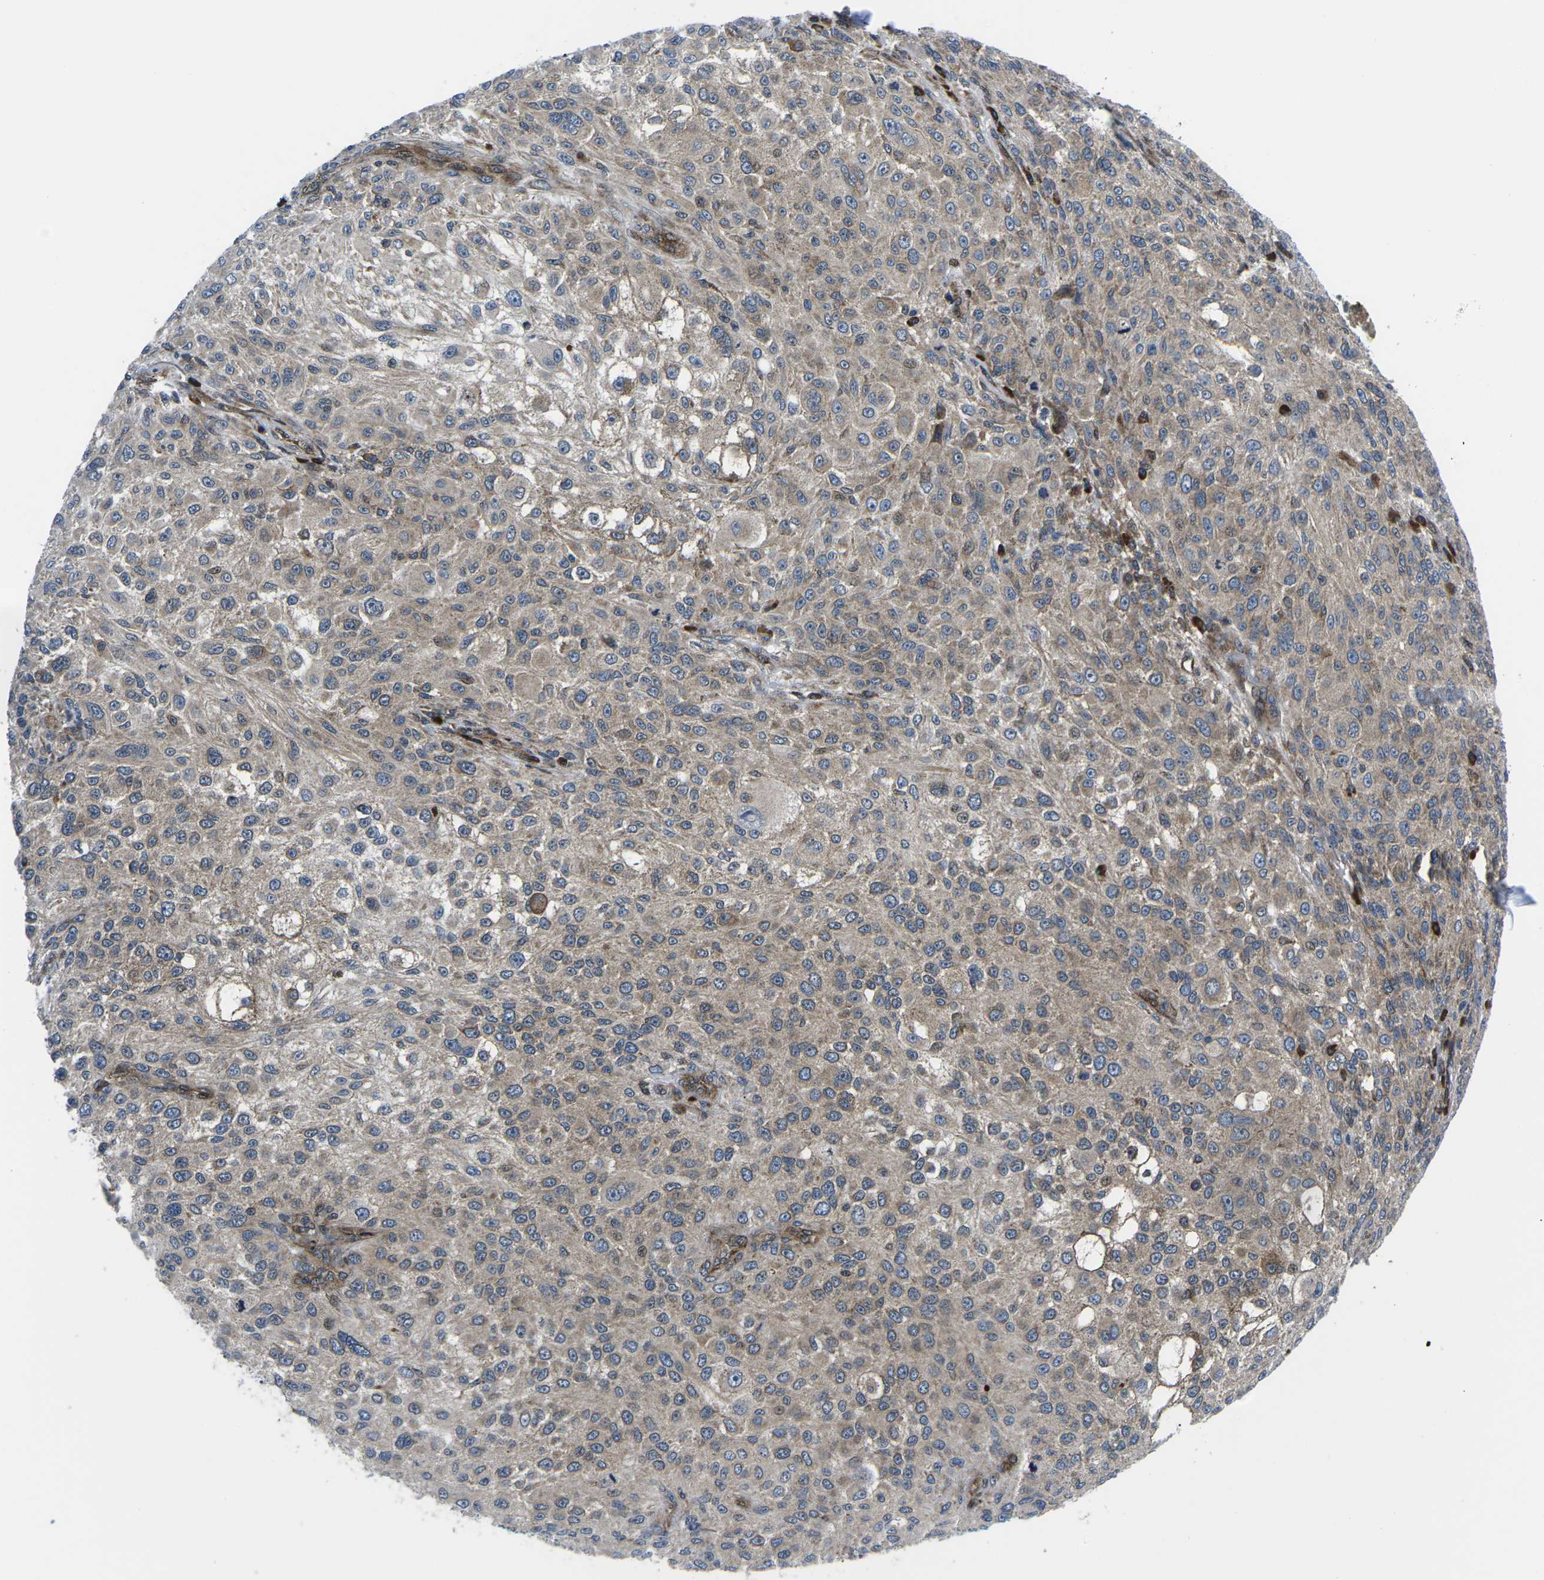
{"staining": {"intensity": "weak", "quantity": ">75%", "location": "cytoplasmic/membranous"}, "tissue": "melanoma", "cell_type": "Tumor cells", "image_type": "cancer", "snomed": [{"axis": "morphology", "description": "Necrosis, NOS"}, {"axis": "morphology", "description": "Malignant melanoma, NOS"}, {"axis": "topography", "description": "Skin"}], "caption": "Tumor cells exhibit low levels of weak cytoplasmic/membranous positivity in approximately >75% of cells in malignant melanoma. (DAB (3,3'-diaminobenzidine) IHC with brightfield microscopy, high magnification).", "gene": "EIF4E", "patient": {"sex": "female", "age": 87}}